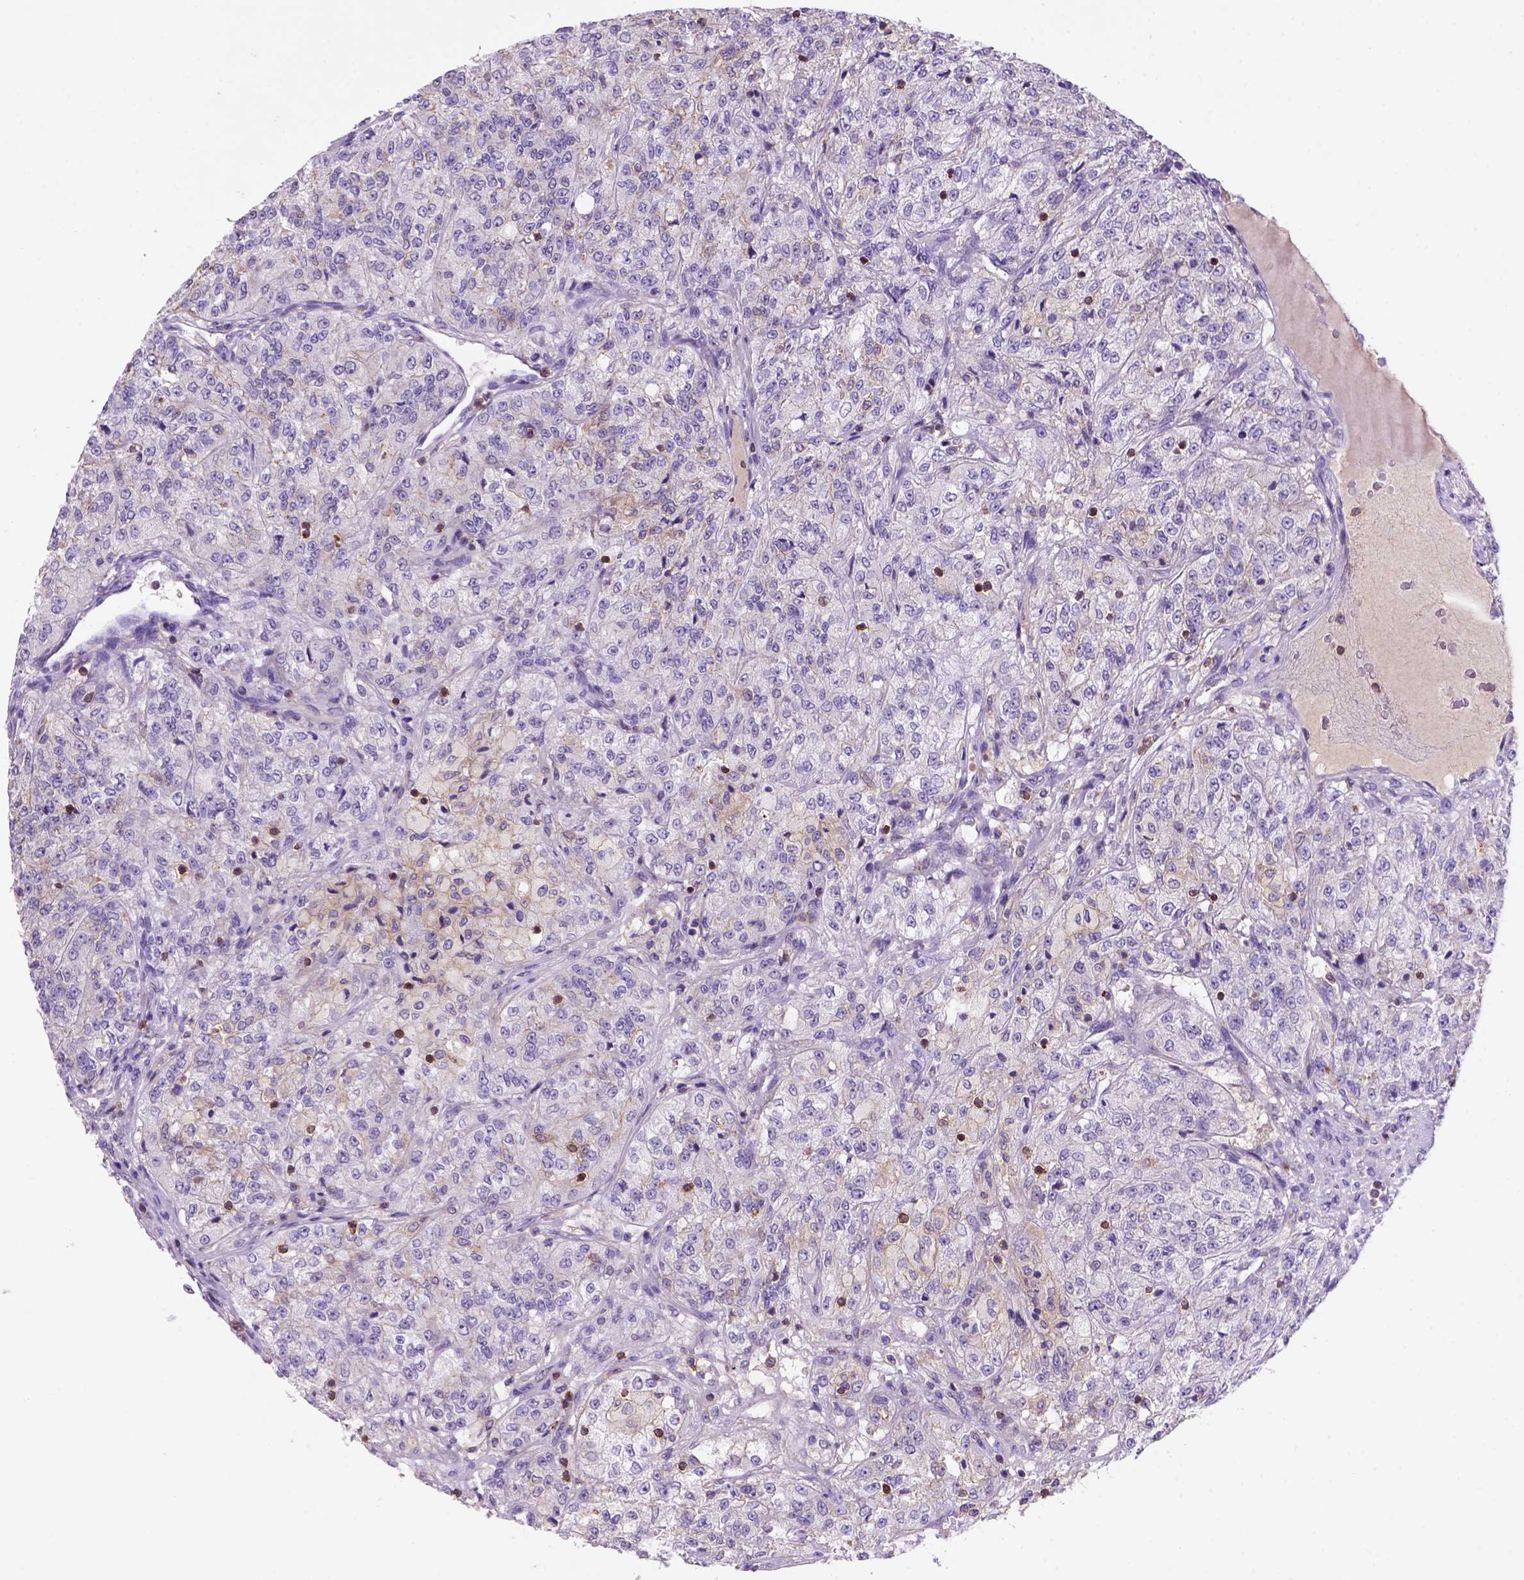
{"staining": {"intensity": "negative", "quantity": "none", "location": "none"}, "tissue": "renal cancer", "cell_type": "Tumor cells", "image_type": "cancer", "snomed": [{"axis": "morphology", "description": "Adenocarcinoma, NOS"}, {"axis": "topography", "description": "Kidney"}], "caption": "A micrograph of human renal adenocarcinoma is negative for staining in tumor cells.", "gene": "INPP5D", "patient": {"sex": "female", "age": 63}}